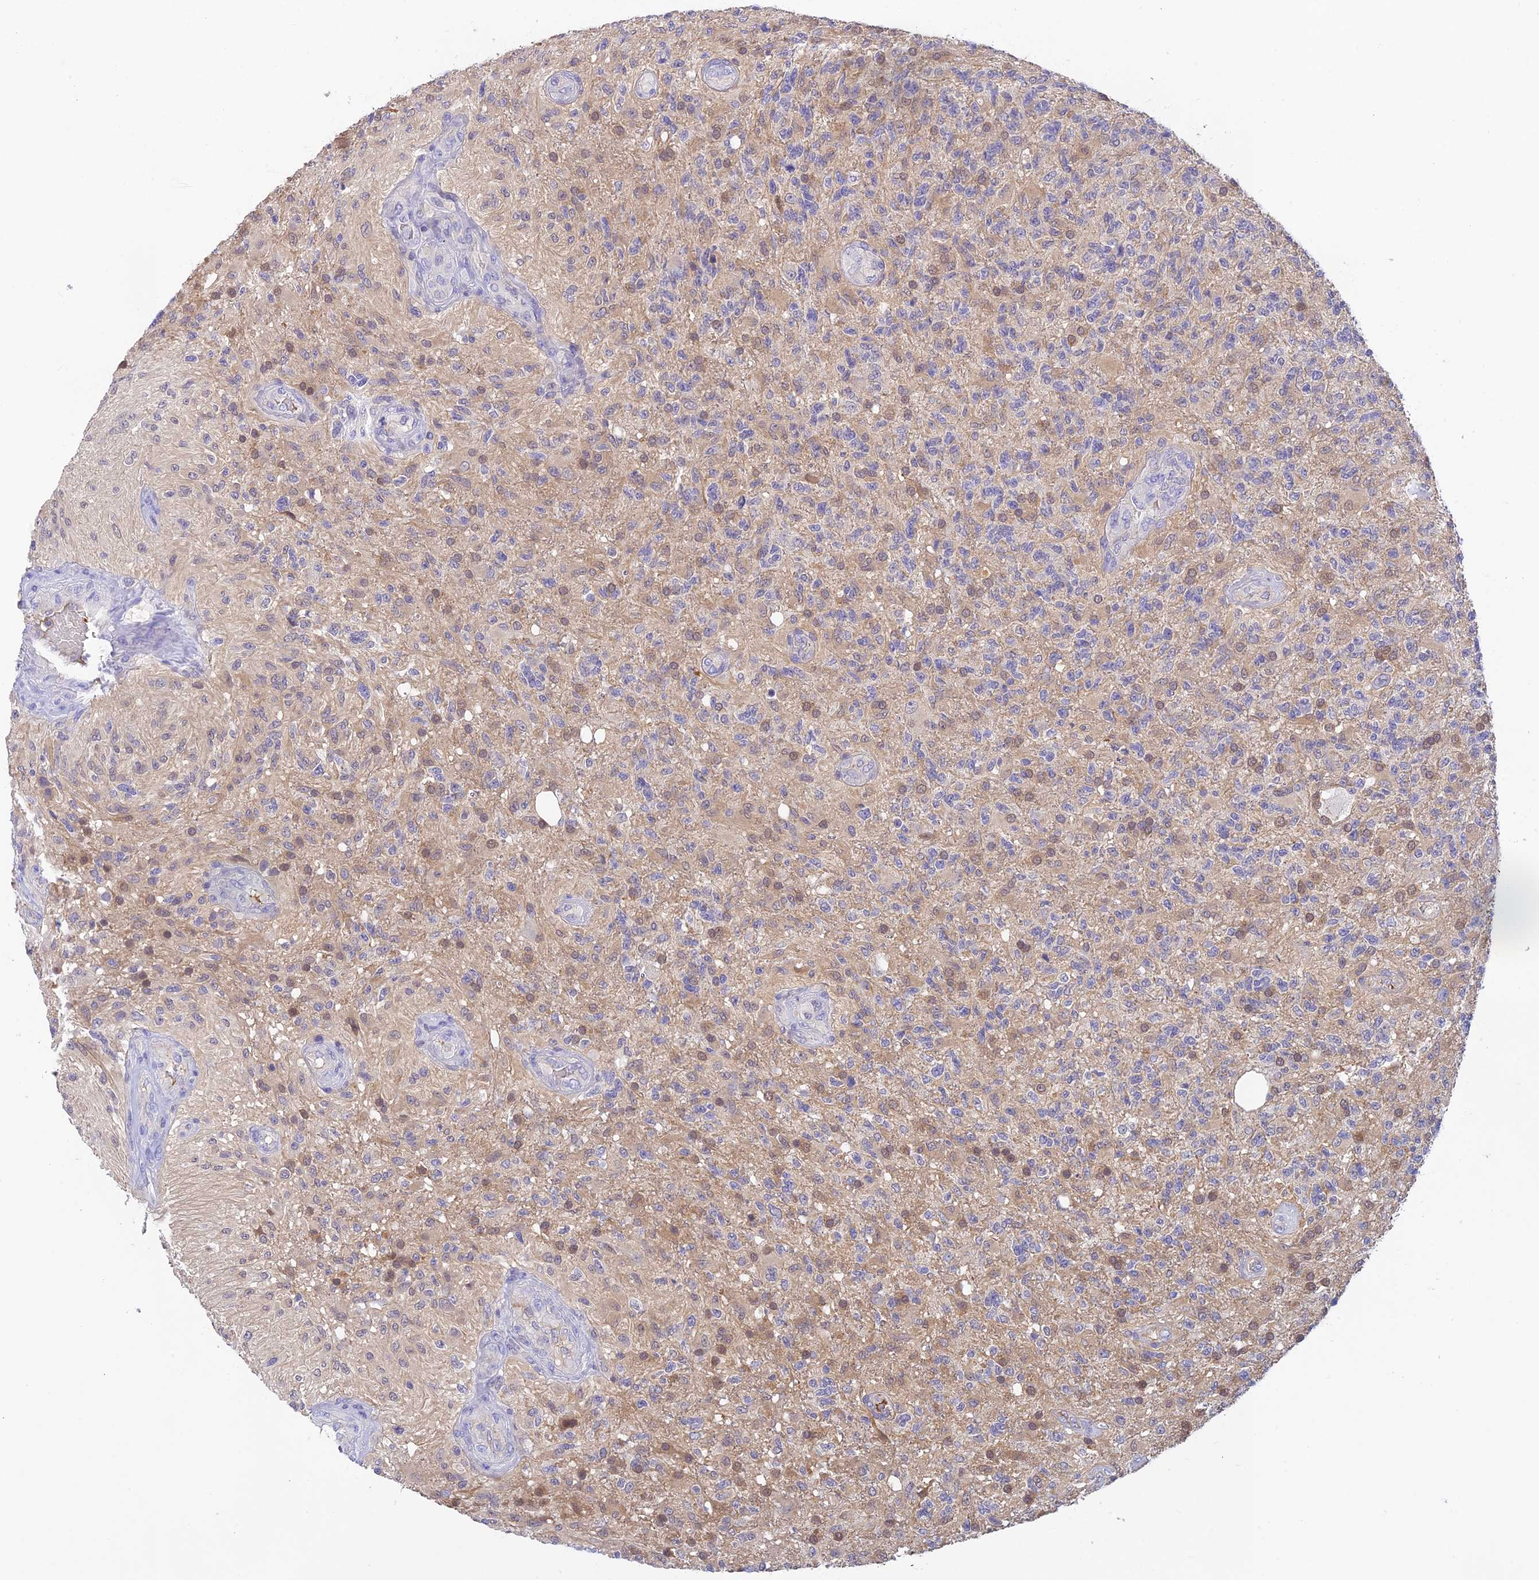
{"staining": {"intensity": "weak", "quantity": "<25%", "location": "cytoplasmic/membranous"}, "tissue": "glioma", "cell_type": "Tumor cells", "image_type": "cancer", "snomed": [{"axis": "morphology", "description": "Glioma, malignant, High grade"}, {"axis": "topography", "description": "Brain"}], "caption": "Human glioma stained for a protein using IHC exhibits no positivity in tumor cells.", "gene": "HDHD2", "patient": {"sex": "male", "age": 56}}